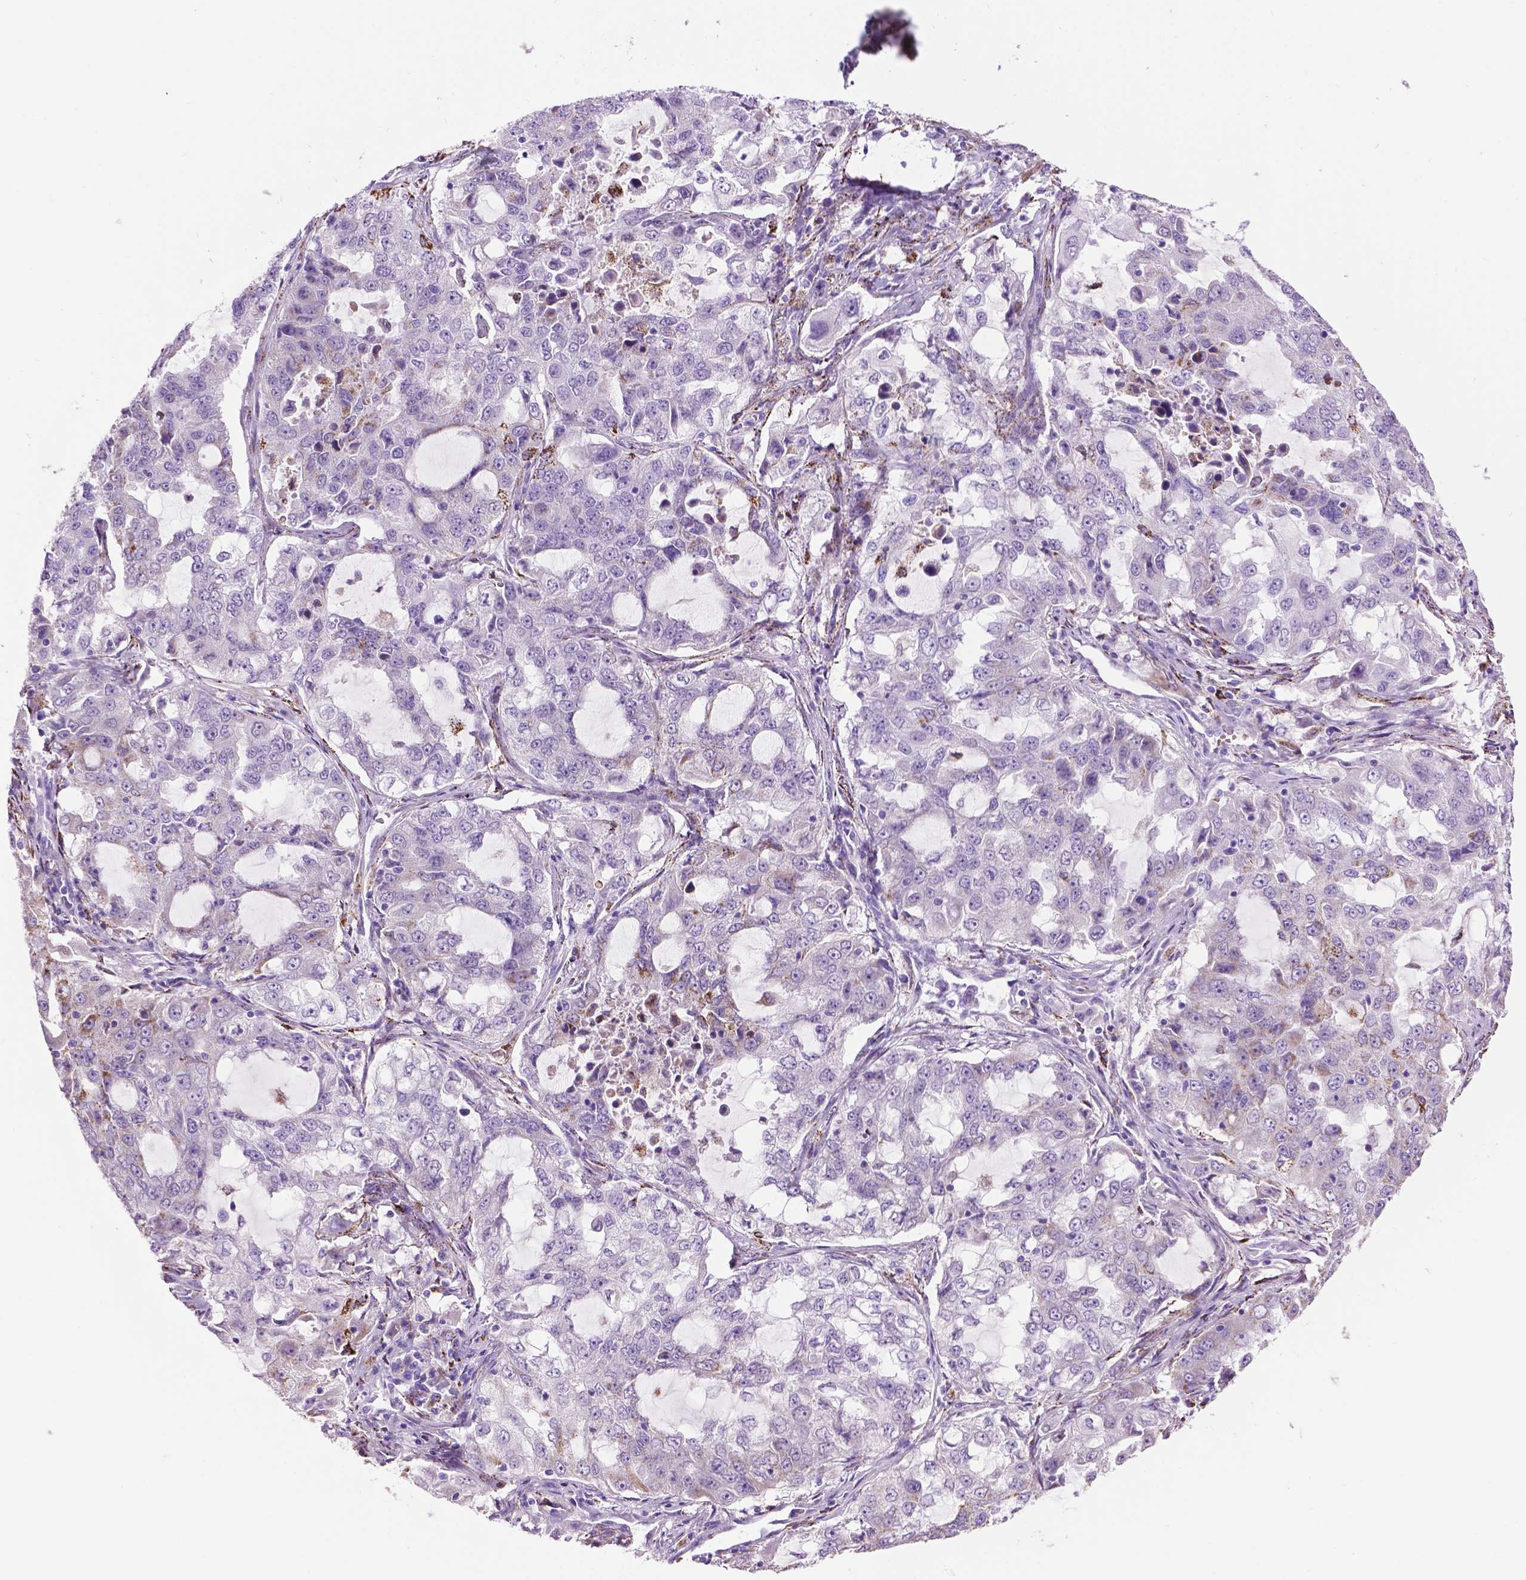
{"staining": {"intensity": "negative", "quantity": "none", "location": "none"}, "tissue": "lung cancer", "cell_type": "Tumor cells", "image_type": "cancer", "snomed": [{"axis": "morphology", "description": "Adenocarcinoma, NOS"}, {"axis": "topography", "description": "Lung"}], "caption": "DAB (3,3'-diaminobenzidine) immunohistochemical staining of lung cancer (adenocarcinoma) exhibits no significant staining in tumor cells.", "gene": "TMEM132E", "patient": {"sex": "female", "age": 61}}